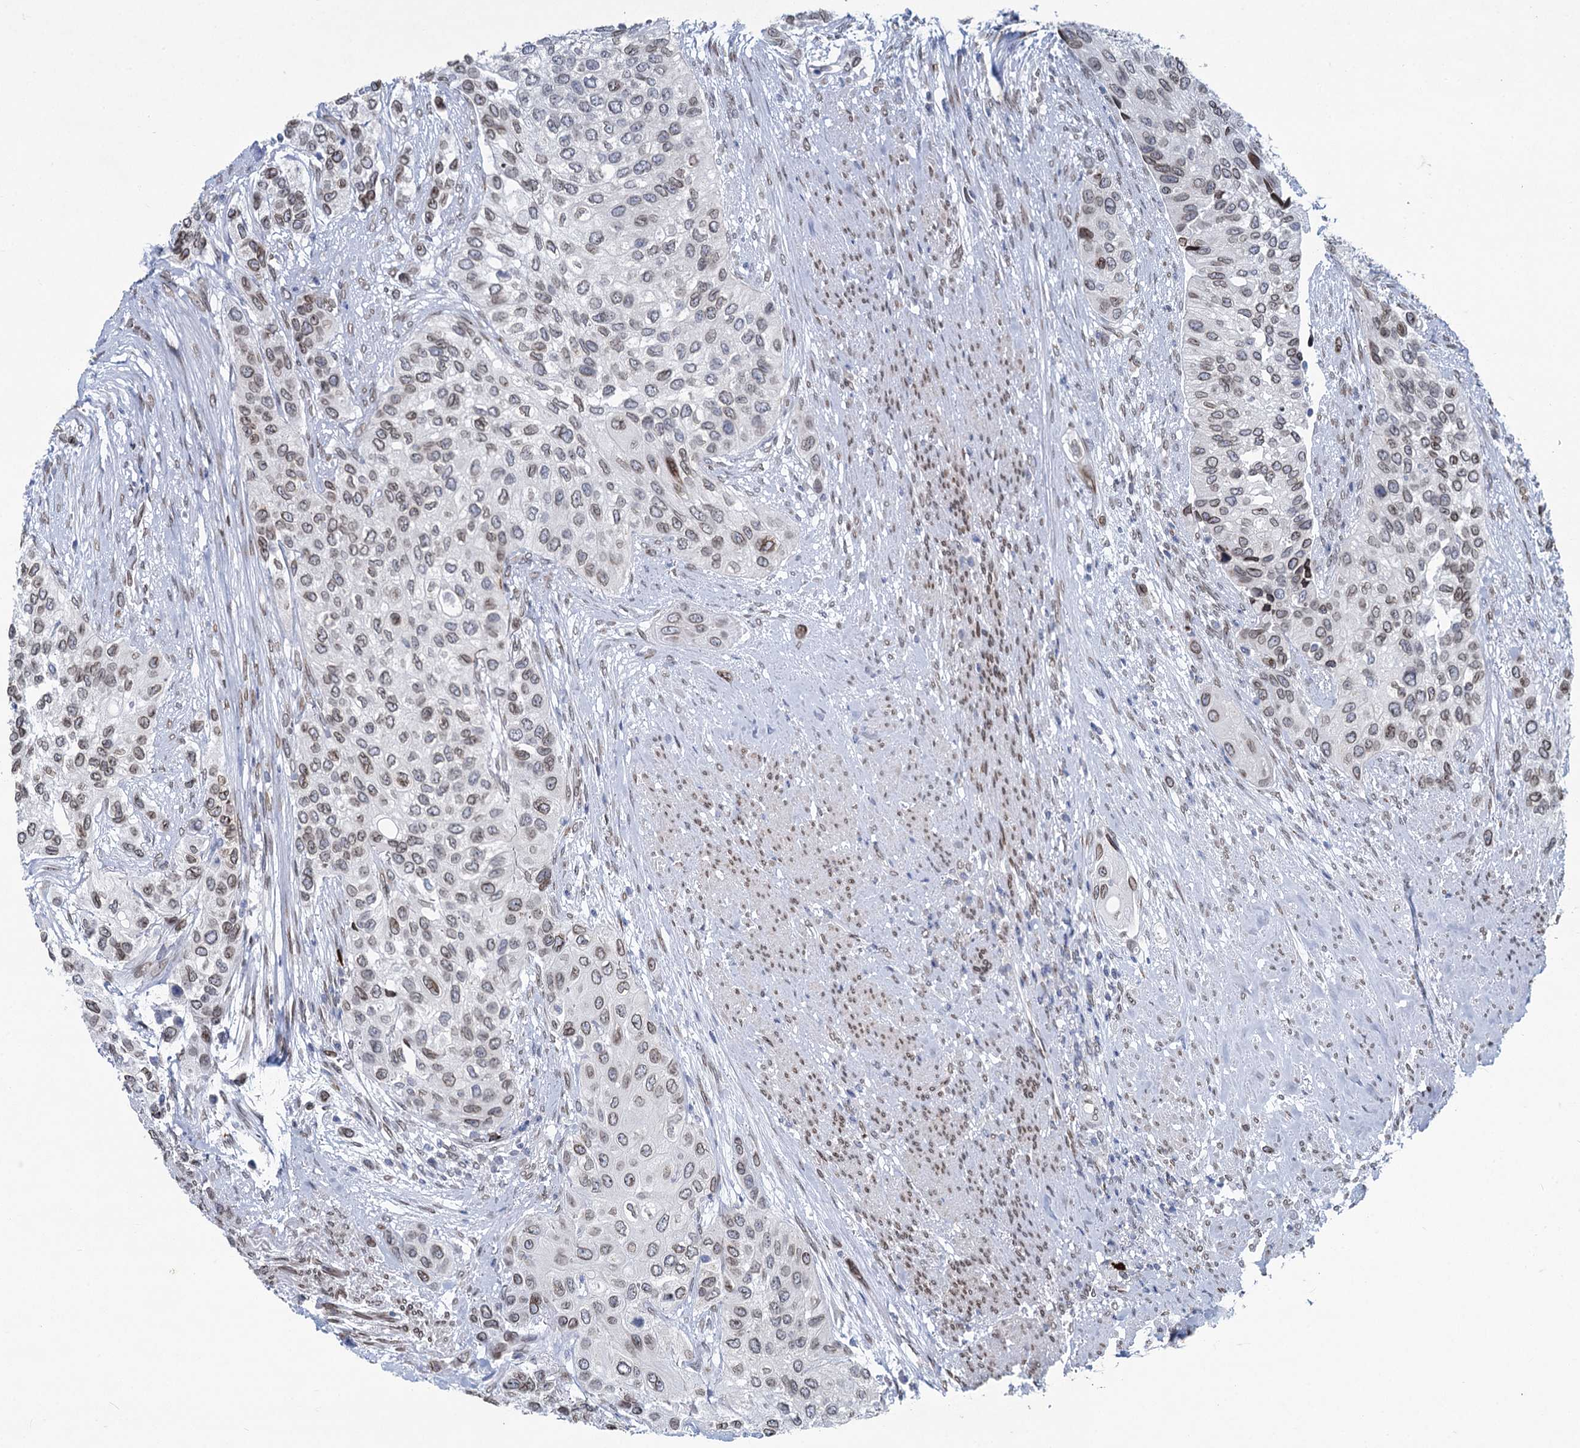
{"staining": {"intensity": "weak", "quantity": ">75%", "location": "cytoplasmic/membranous,nuclear"}, "tissue": "urothelial cancer", "cell_type": "Tumor cells", "image_type": "cancer", "snomed": [{"axis": "morphology", "description": "Normal tissue, NOS"}, {"axis": "morphology", "description": "Urothelial carcinoma, High grade"}, {"axis": "topography", "description": "Vascular tissue"}, {"axis": "topography", "description": "Urinary bladder"}], "caption": "Immunohistochemistry (IHC) histopathology image of neoplastic tissue: urothelial carcinoma (high-grade) stained using immunohistochemistry (IHC) shows low levels of weak protein expression localized specifically in the cytoplasmic/membranous and nuclear of tumor cells, appearing as a cytoplasmic/membranous and nuclear brown color.", "gene": "PRSS35", "patient": {"sex": "female", "age": 56}}